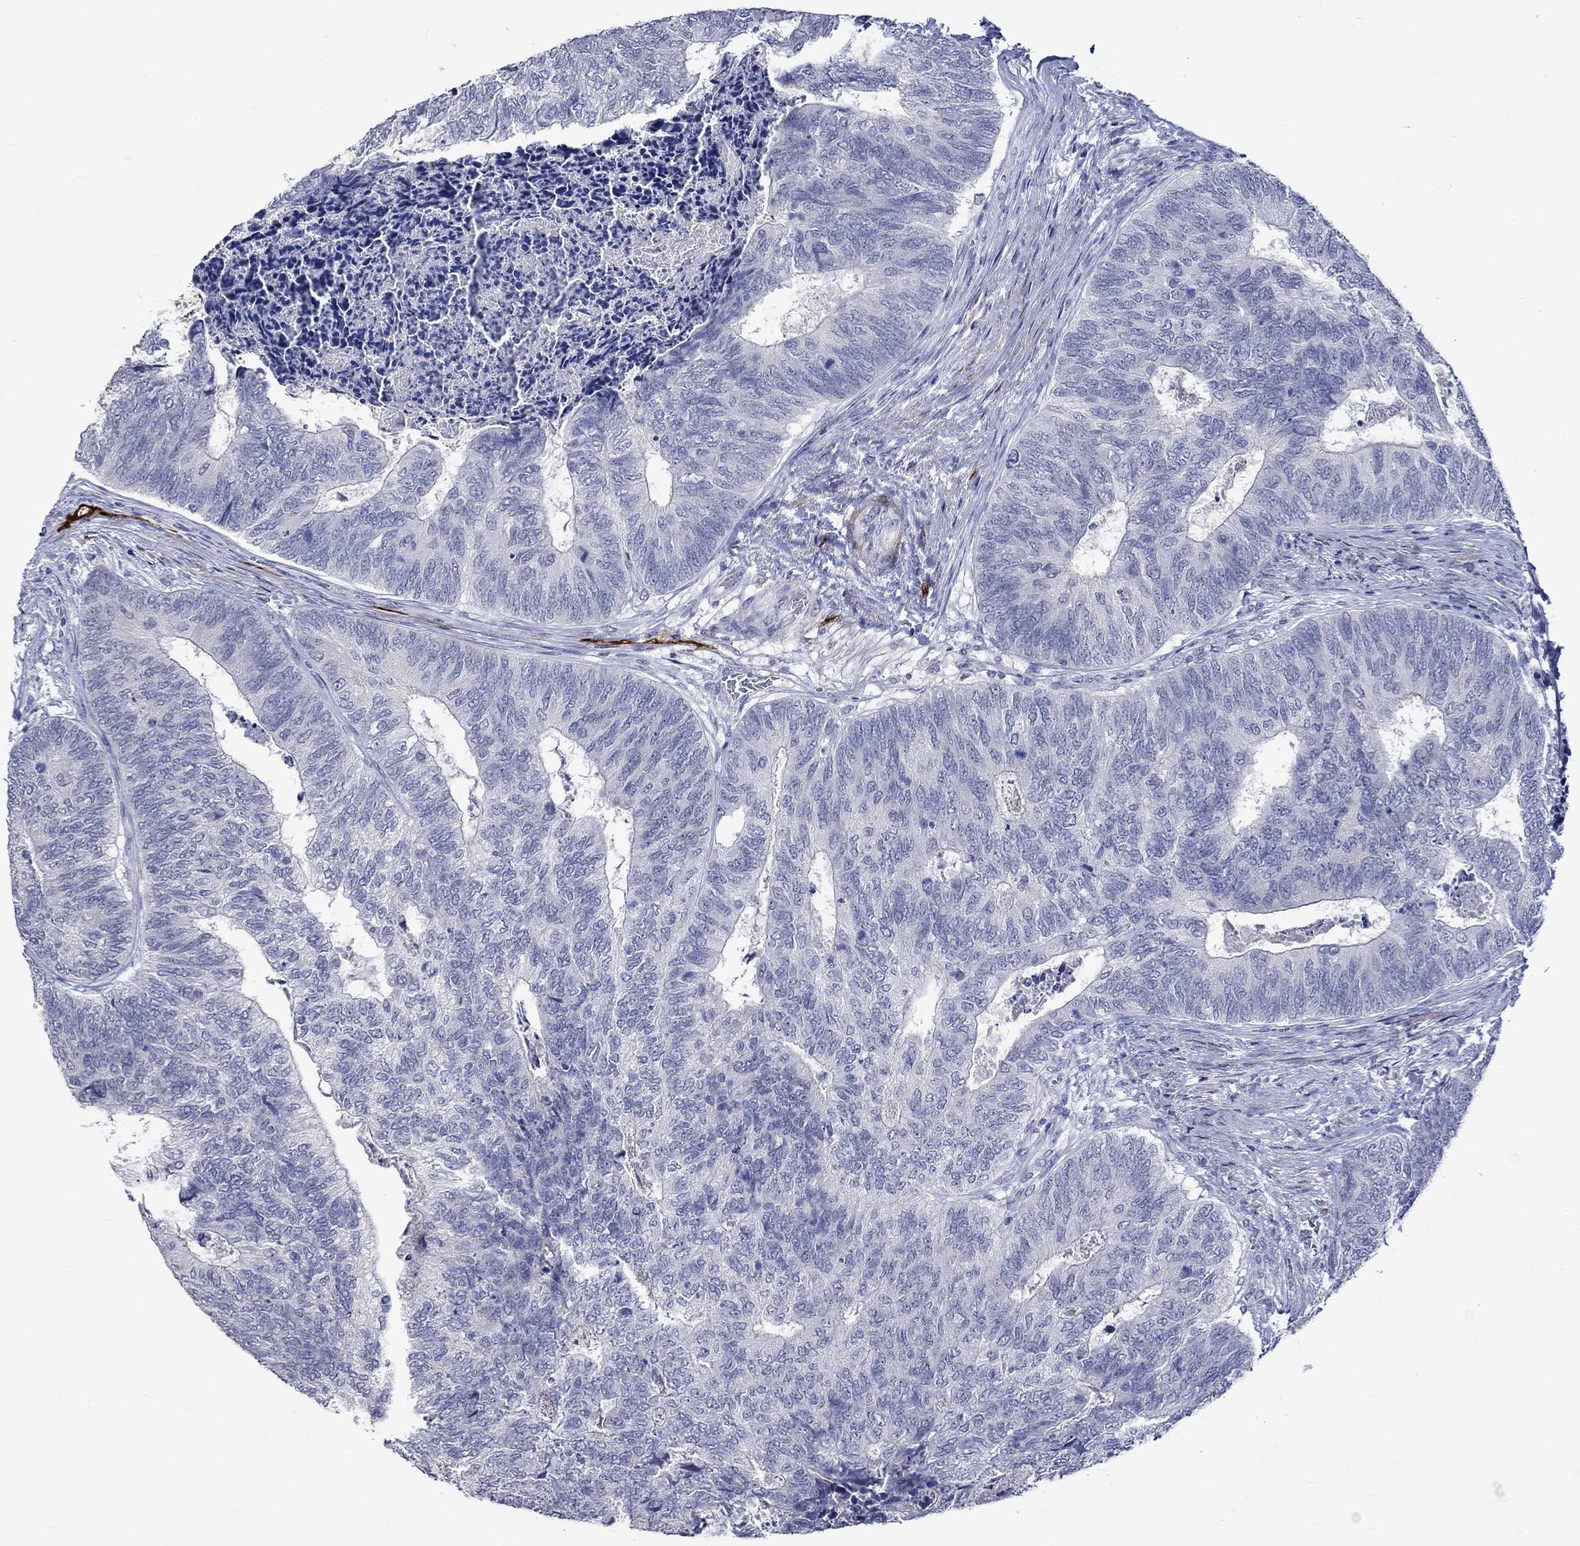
{"staining": {"intensity": "negative", "quantity": "none", "location": "none"}, "tissue": "colorectal cancer", "cell_type": "Tumor cells", "image_type": "cancer", "snomed": [{"axis": "morphology", "description": "Adenocarcinoma, NOS"}, {"axis": "topography", "description": "Colon"}], "caption": "Tumor cells are negative for protein expression in human colorectal cancer (adenocarcinoma).", "gene": "CRYAB", "patient": {"sex": "female", "age": 67}}